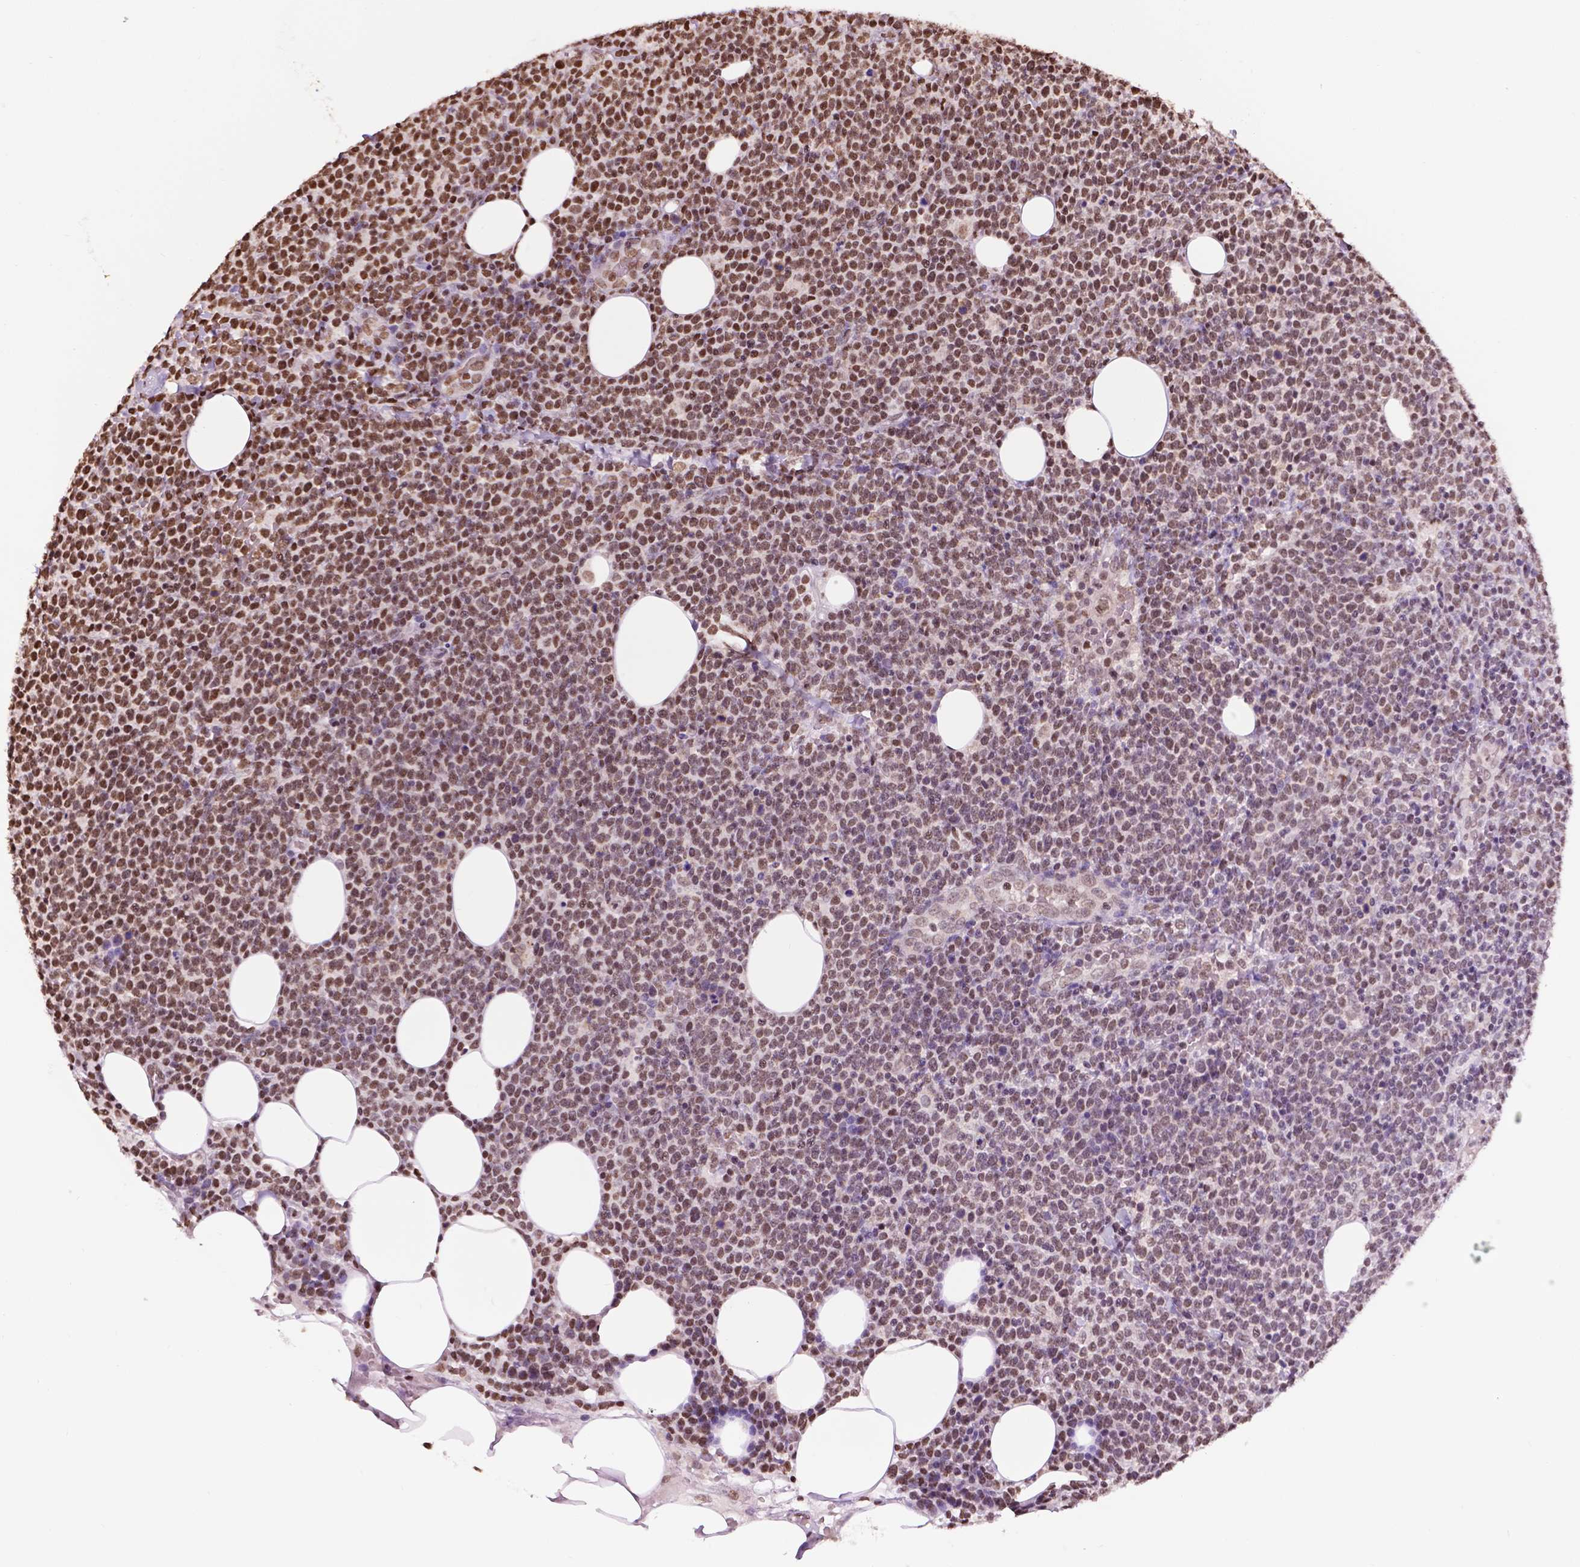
{"staining": {"intensity": "moderate", "quantity": ">75%", "location": "nuclear"}, "tissue": "lymphoma", "cell_type": "Tumor cells", "image_type": "cancer", "snomed": [{"axis": "morphology", "description": "Malignant lymphoma, non-Hodgkin's type, High grade"}, {"axis": "topography", "description": "Lymph node"}], "caption": "Moderate nuclear expression is appreciated in about >75% of tumor cells in high-grade malignant lymphoma, non-Hodgkin's type. (Stains: DAB (3,3'-diaminobenzidine) in brown, nuclei in blue, Microscopy: brightfield microscopy at high magnification).", "gene": "COL23A1", "patient": {"sex": "male", "age": 61}}